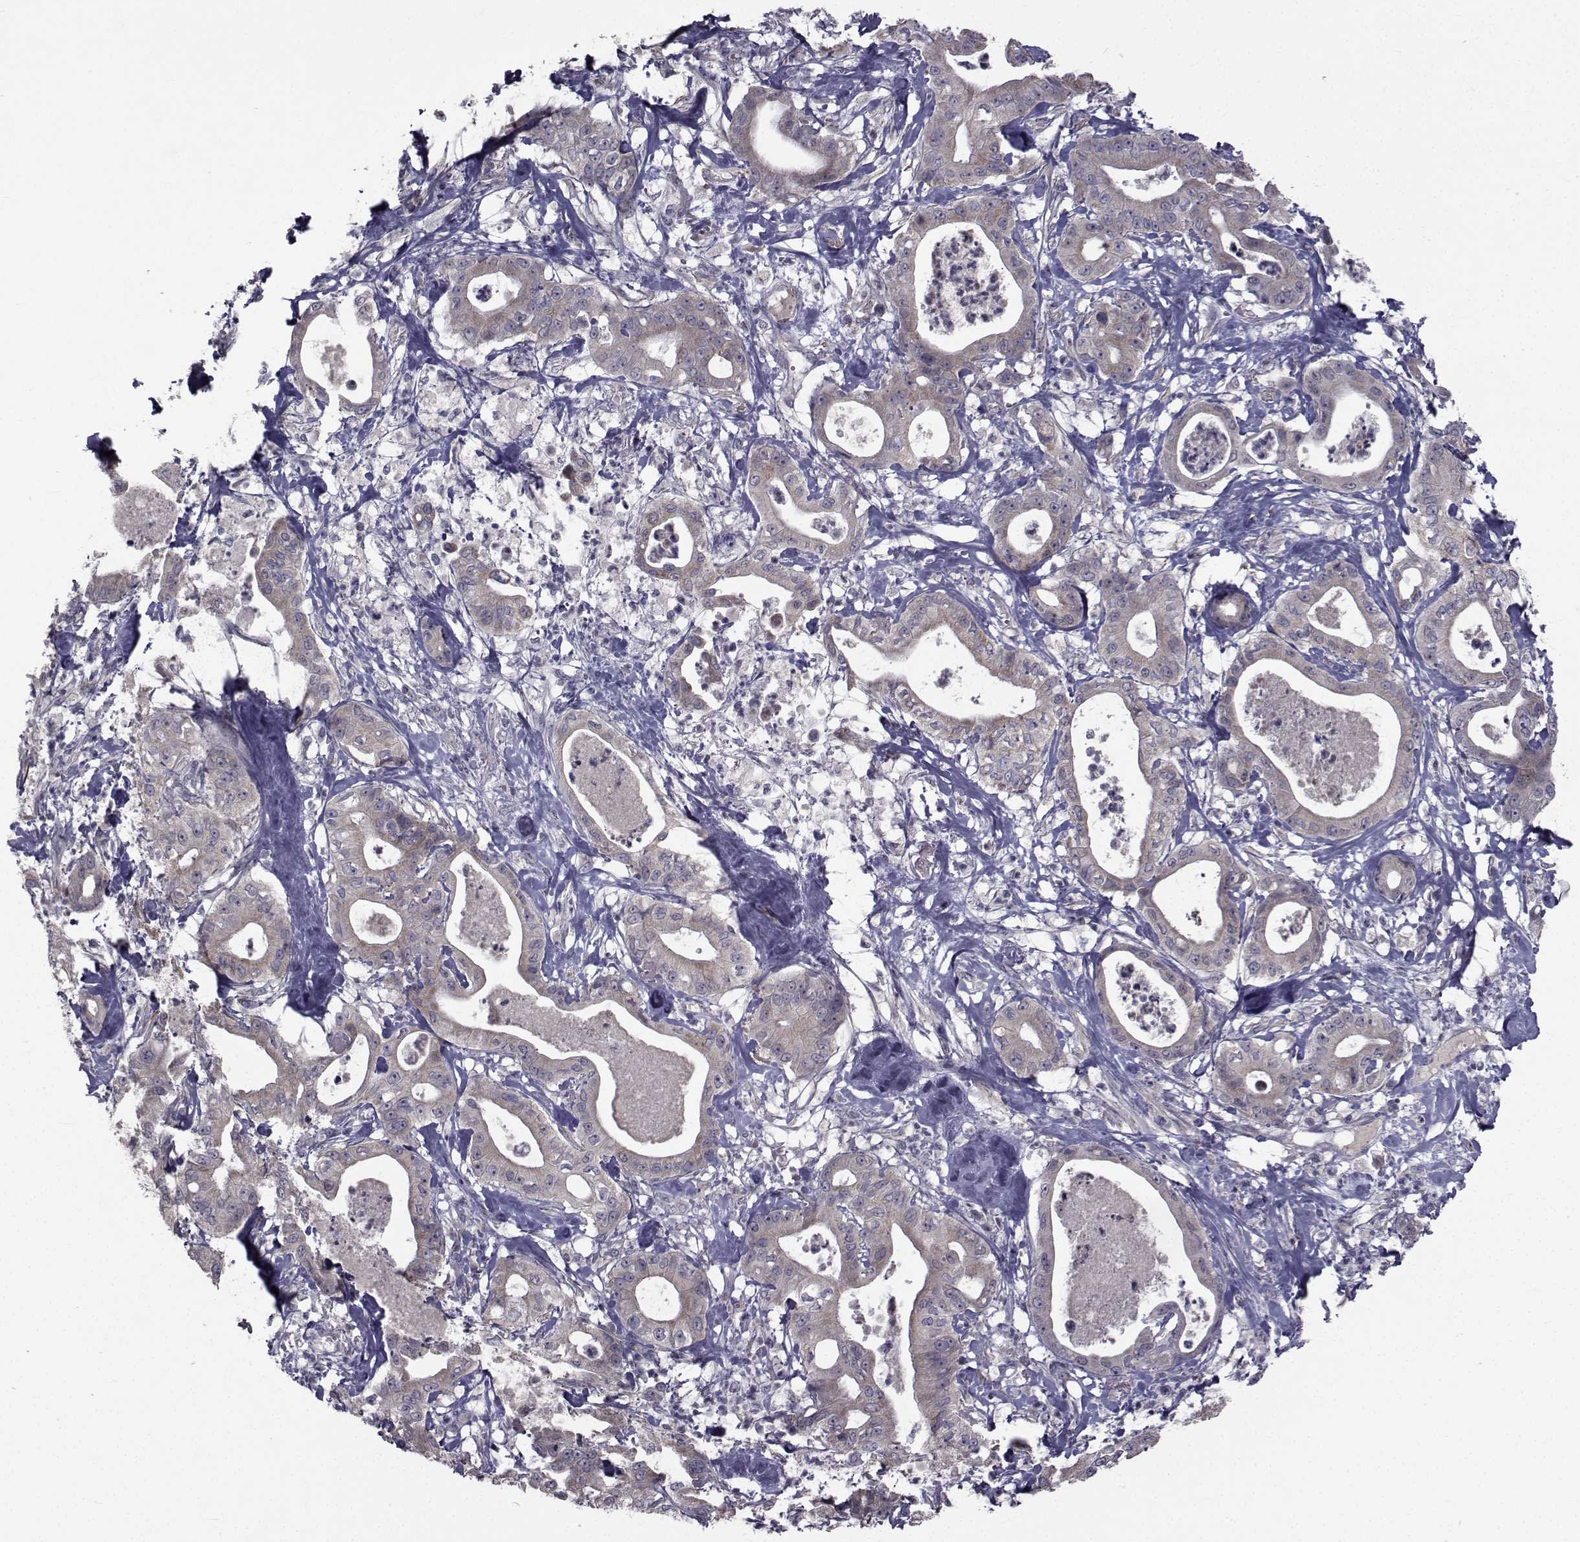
{"staining": {"intensity": "negative", "quantity": "none", "location": "none"}, "tissue": "pancreatic cancer", "cell_type": "Tumor cells", "image_type": "cancer", "snomed": [{"axis": "morphology", "description": "Adenocarcinoma, NOS"}, {"axis": "topography", "description": "Pancreas"}], "caption": "Immunohistochemistry (IHC) photomicrograph of human pancreatic adenocarcinoma stained for a protein (brown), which demonstrates no positivity in tumor cells.", "gene": "FDXR", "patient": {"sex": "male", "age": 71}}